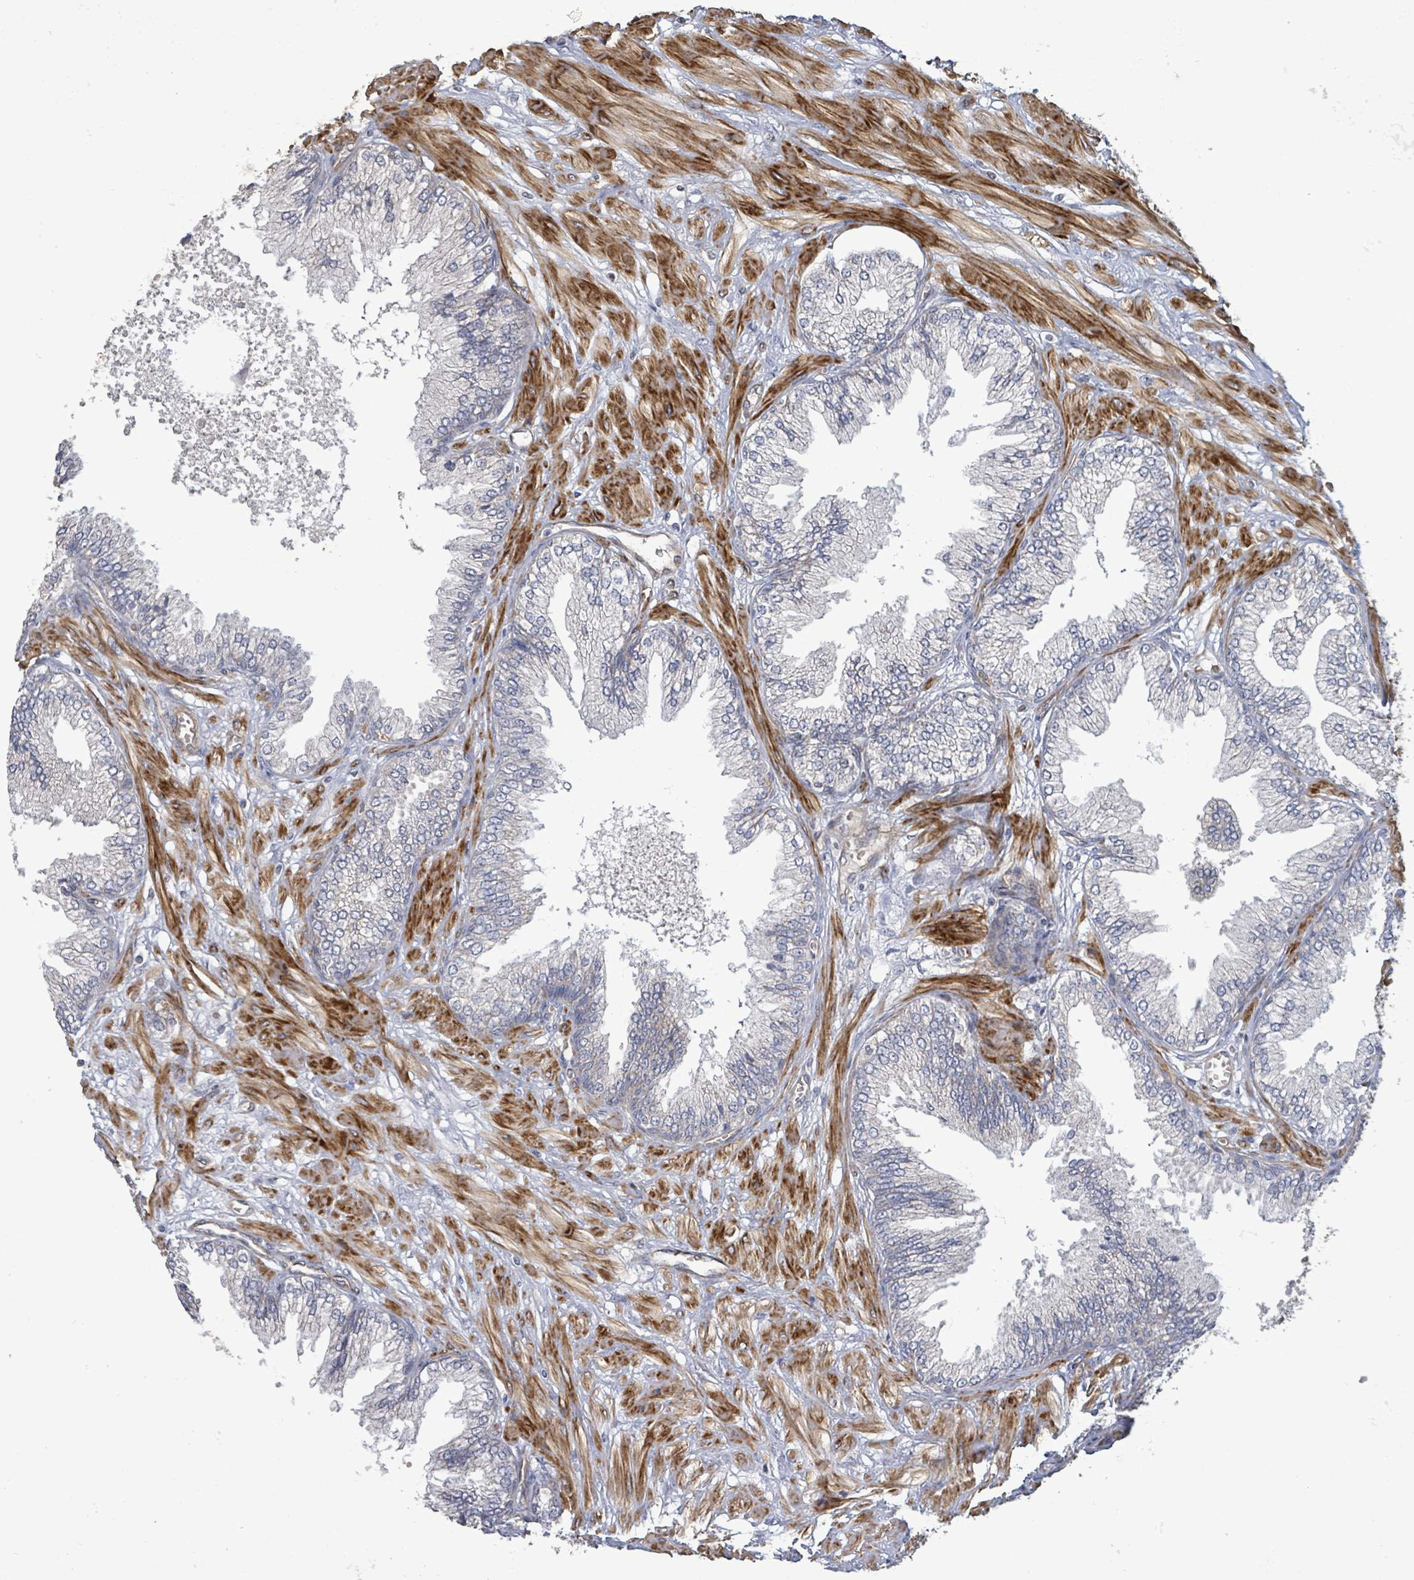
{"staining": {"intensity": "negative", "quantity": "none", "location": "none"}, "tissue": "prostate cancer", "cell_type": "Tumor cells", "image_type": "cancer", "snomed": [{"axis": "morphology", "description": "Adenocarcinoma, Low grade"}, {"axis": "topography", "description": "Prostate"}], "caption": "Tumor cells show no significant protein positivity in prostate cancer (adenocarcinoma (low-grade)).", "gene": "KANK3", "patient": {"sex": "male", "age": 55}}